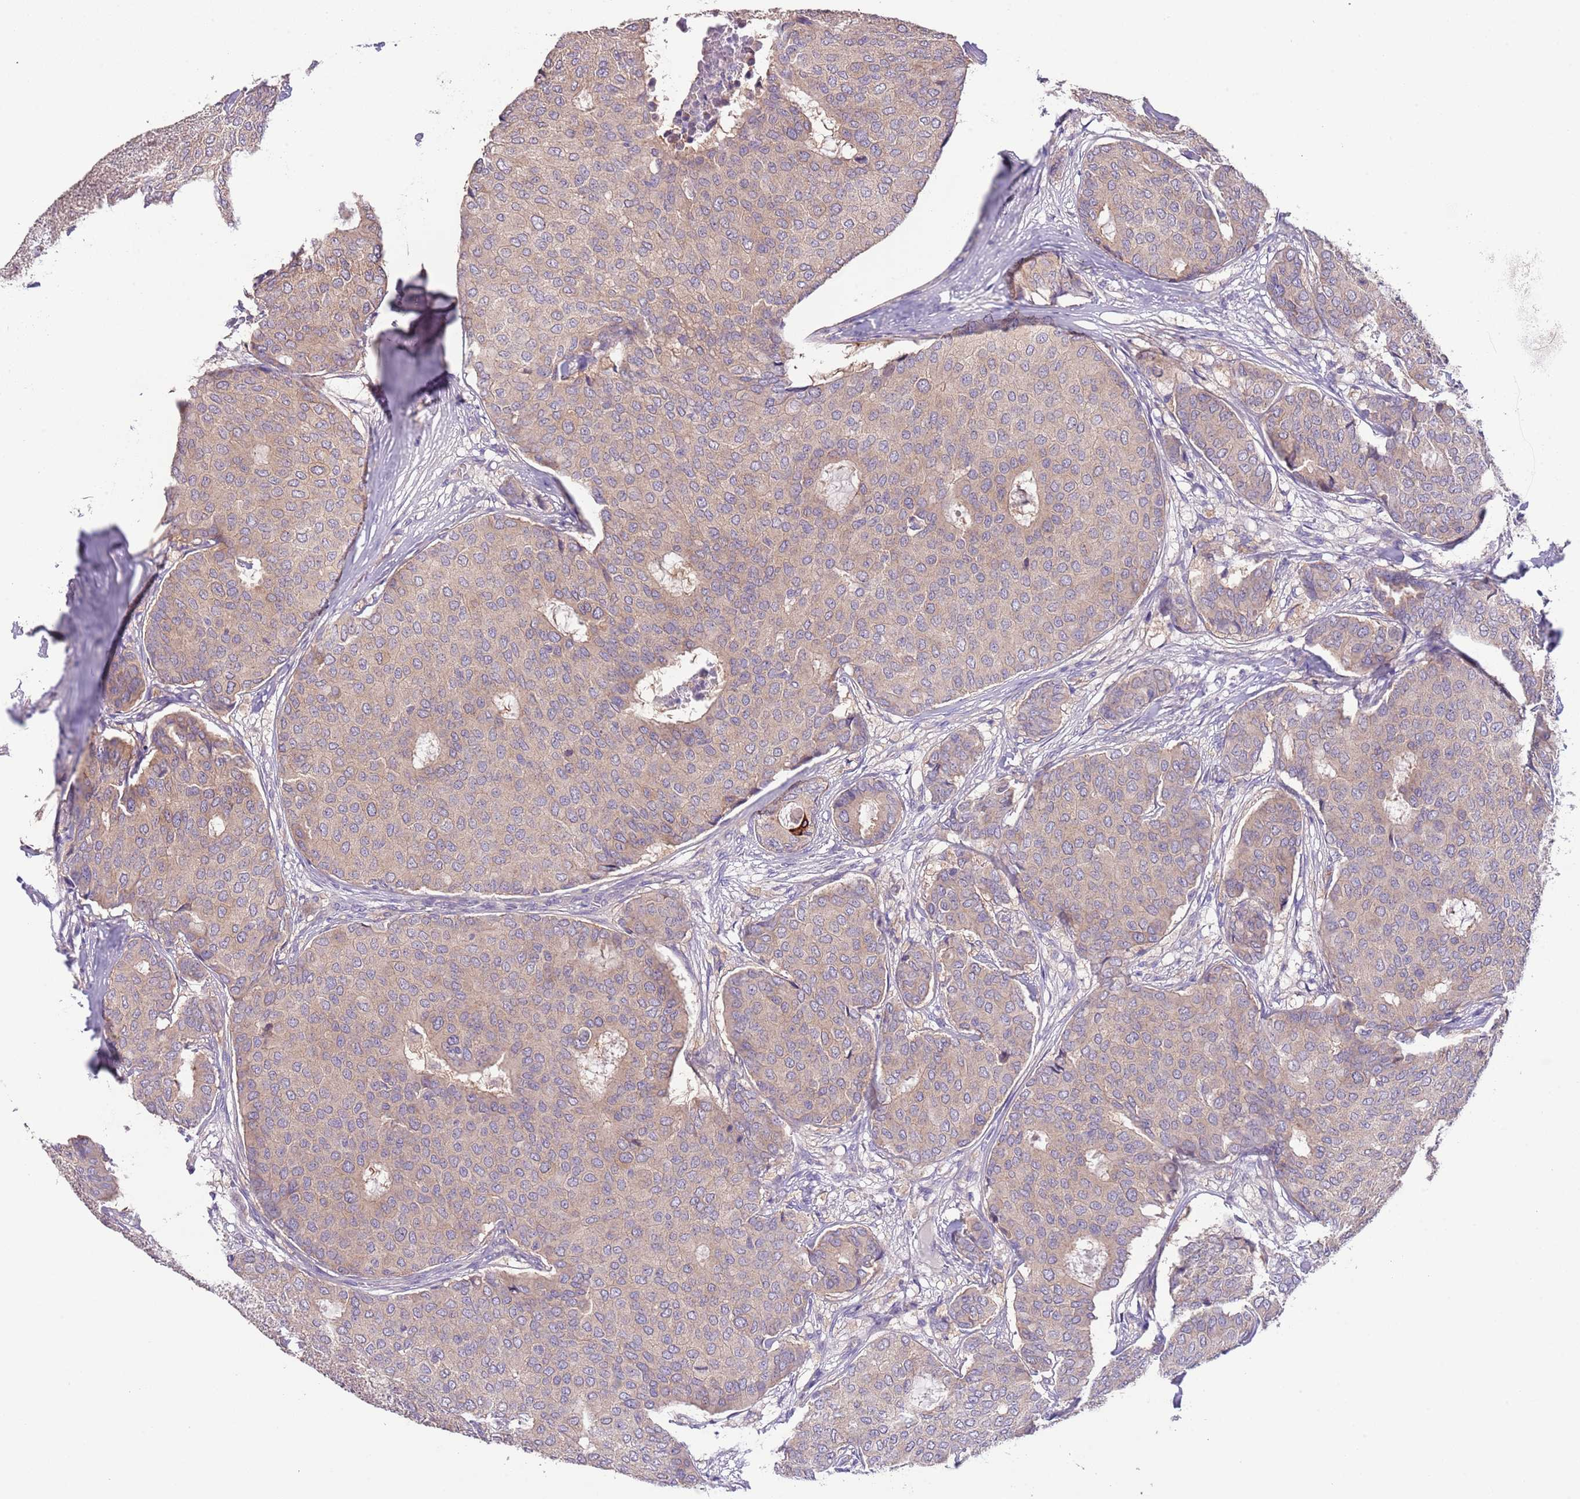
{"staining": {"intensity": "weak", "quantity": "25%-75%", "location": "cytoplasmic/membranous"}, "tissue": "breast cancer", "cell_type": "Tumor cells", "image_type": "cancer", "snomed": [{"axis": "morphology", "description": "Duct carcinoma"}, {"axis": "topography", "description": "Breast"}], "caption": "Breast cancer stained with DAB immunohistochemistry exhibits low levels of weak cytoplasmic/membranous expression in approximately 25%-75% of tumor cells.", "gene": "ZNF658", "patient": {"sex": "female", "age": 75}}